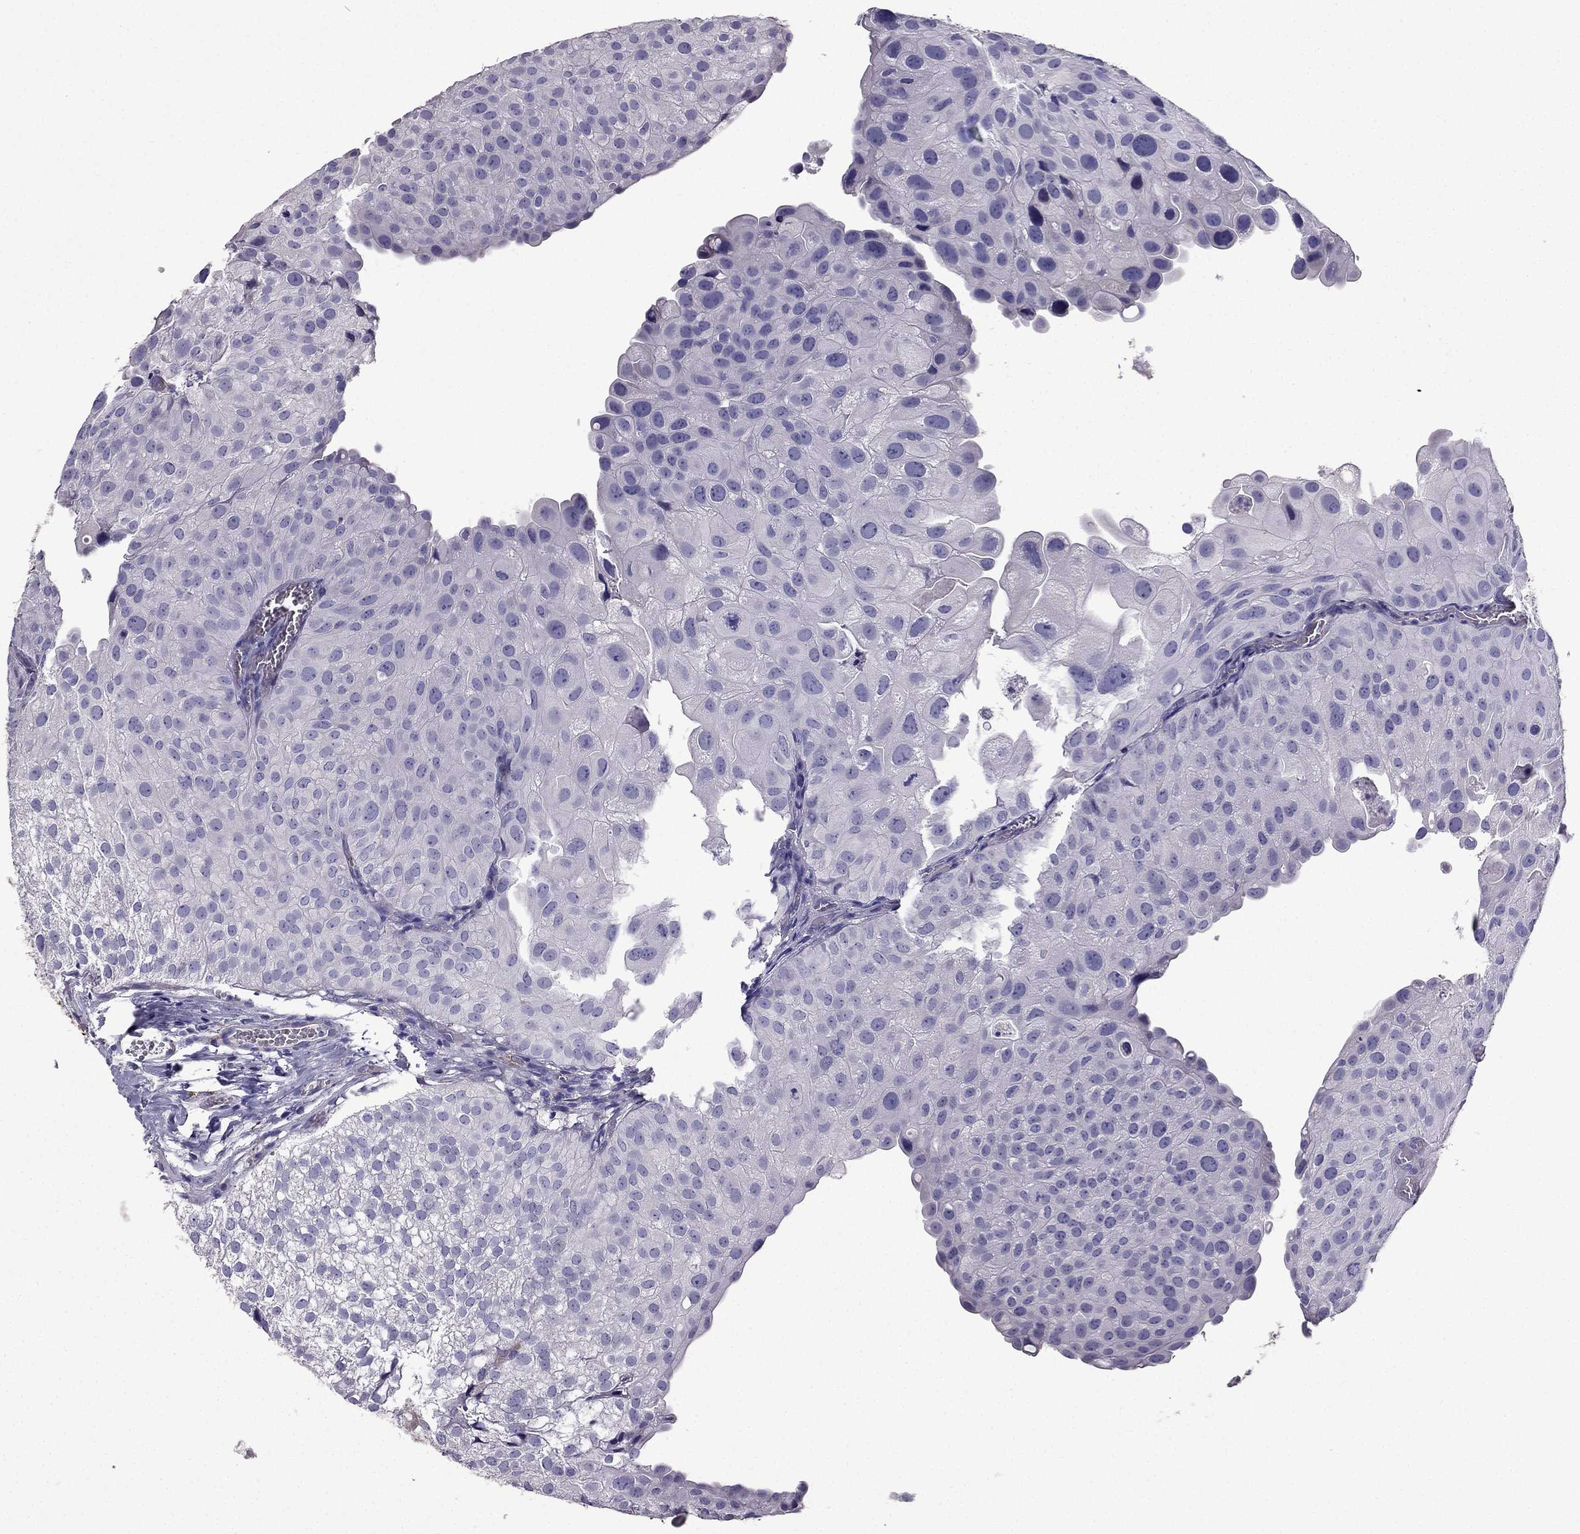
{"staining": {"intensity": "negative", "quantity": "none", "location": "none"}, "tissue": "urothelial cancer", "cell_type": "Tumor cells", "image_type": "cancer", "snomed": [{"axis": "morphology", "description": "Urothelial carcinoma, Low grade"}, {"axis": "topography", "description": "Urinary bladder"}], "caption": "IHC histopathology image of urothelial carcinoma (low-grade) stained for a protein (brown), which reveals no positivity in tumor cells.", "gene": "IKBIP", "patient": {"sex": "female", "age": 78}}